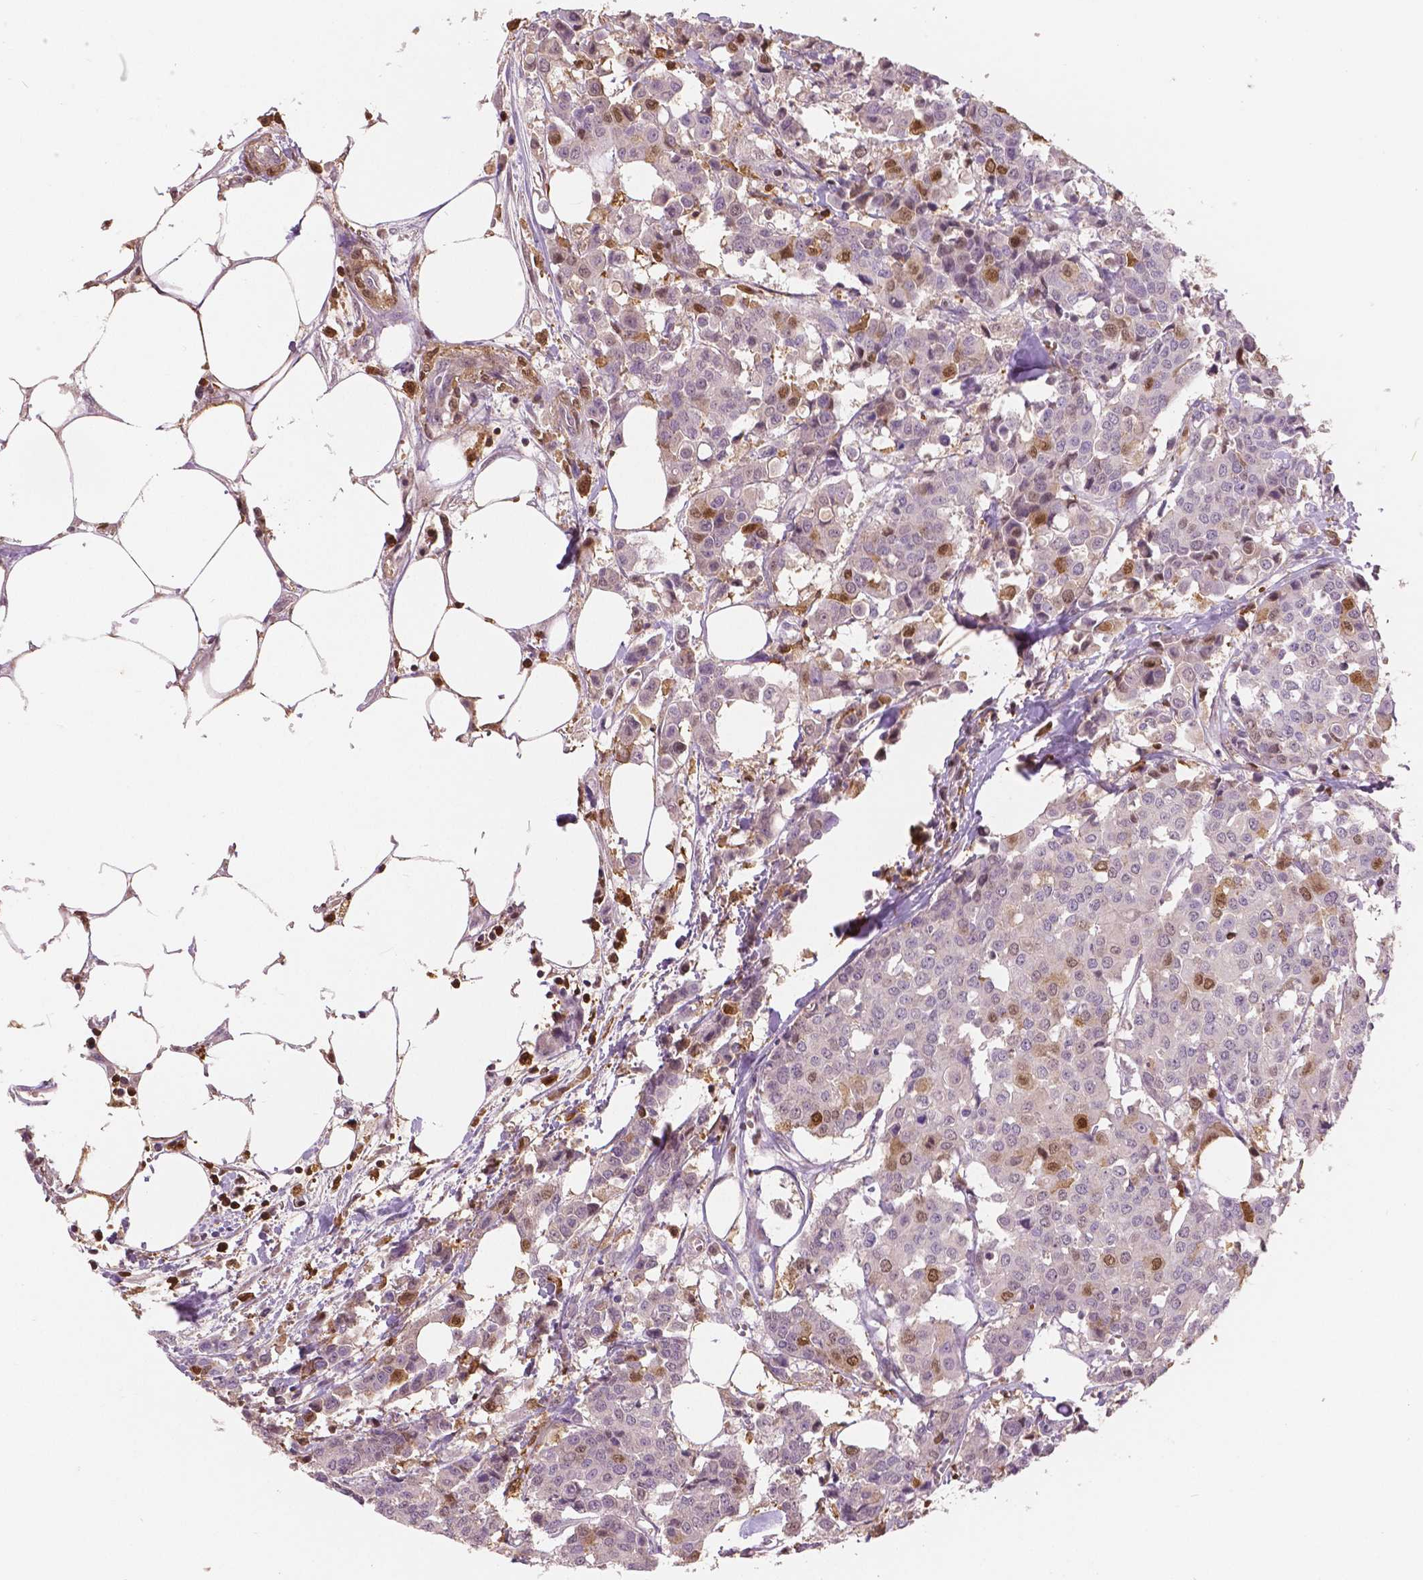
{"staining": {"intensity": "moderate", "quantity": "<25%", "location": "cytoplasmic/membranous,nuclear"}, "tissue": "carcinoid", "cell_type": "Tumor cells", "image_type": "cancer", "snomed": [{"axis": "morphology", "description": "Carcinoid, malignant, NOS"}, {"axis": "topography", "description": "Colon"}], "caption": "Protein expression analysis of human carcinoid (malignant) reveals moderate cytoplasmic/membranous and nuclear staining in approximately <25% of tumor cells.", "gene": "S100A4", "patient": {"sex": "male", "age": 81}}